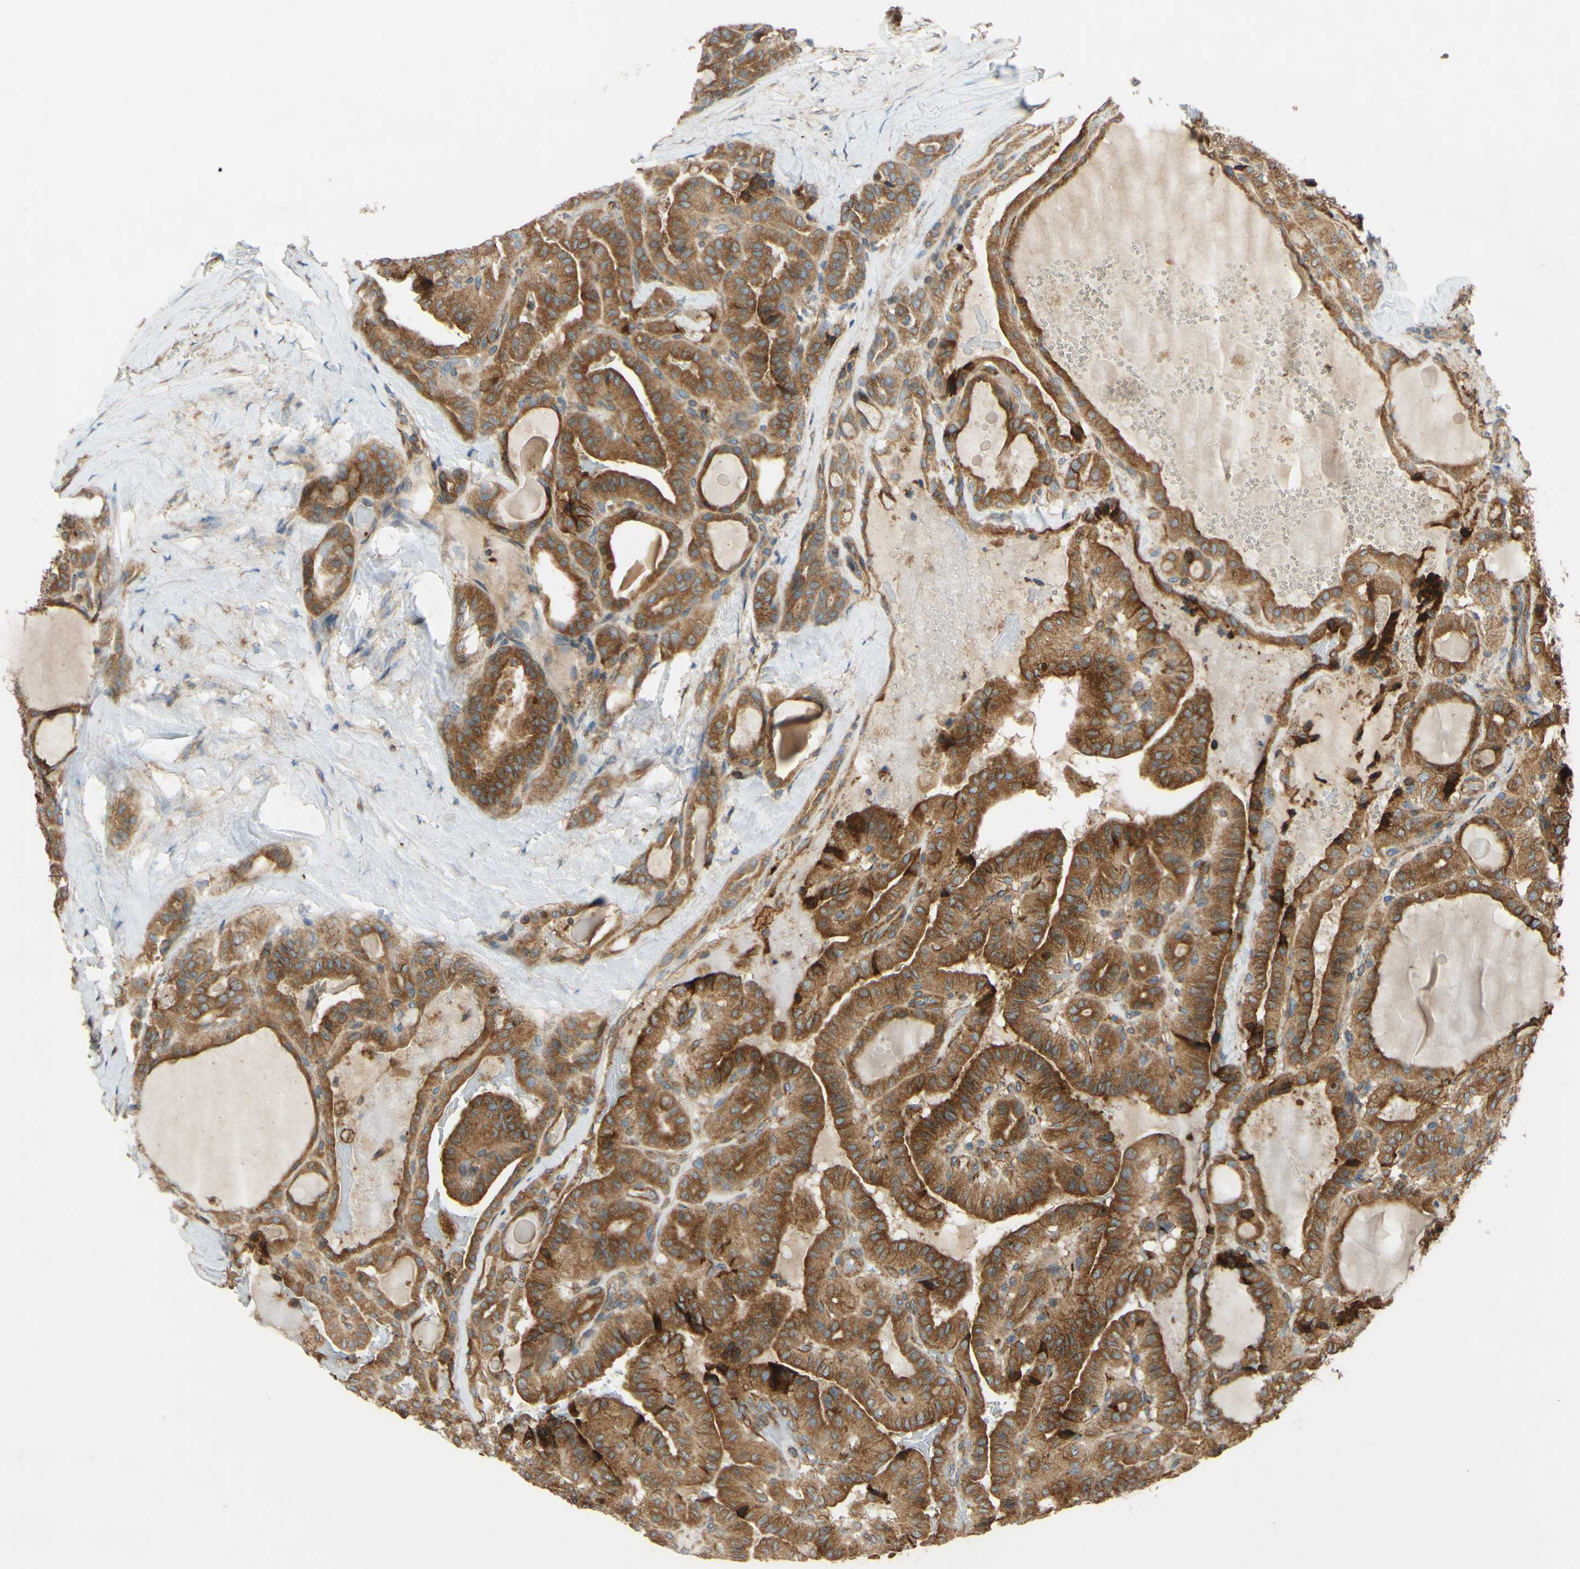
{"staining": {"intensity": "moderate", "quantity": ">75%", "location": "cytoplasmic/membranous"}, "tissue": "thyroid cancer", "cell_type": "Tumor cells", "image_type": "cancer", "snomed": [{"axis": "morphology", "description": "Papillary adenocarcinoma, NOS"}, {"axis": "topography", "description": "Thyroid gland"}], "caption": "There is medium levels of moderate cytoplasmic/membranous positivity in tumor cells of thyroid papillary adenocarcinoma, as demonstrated by immunohistochemical staining (brown color).", "gene": "POR", "patient": {"sex": "male", "age": 77}}